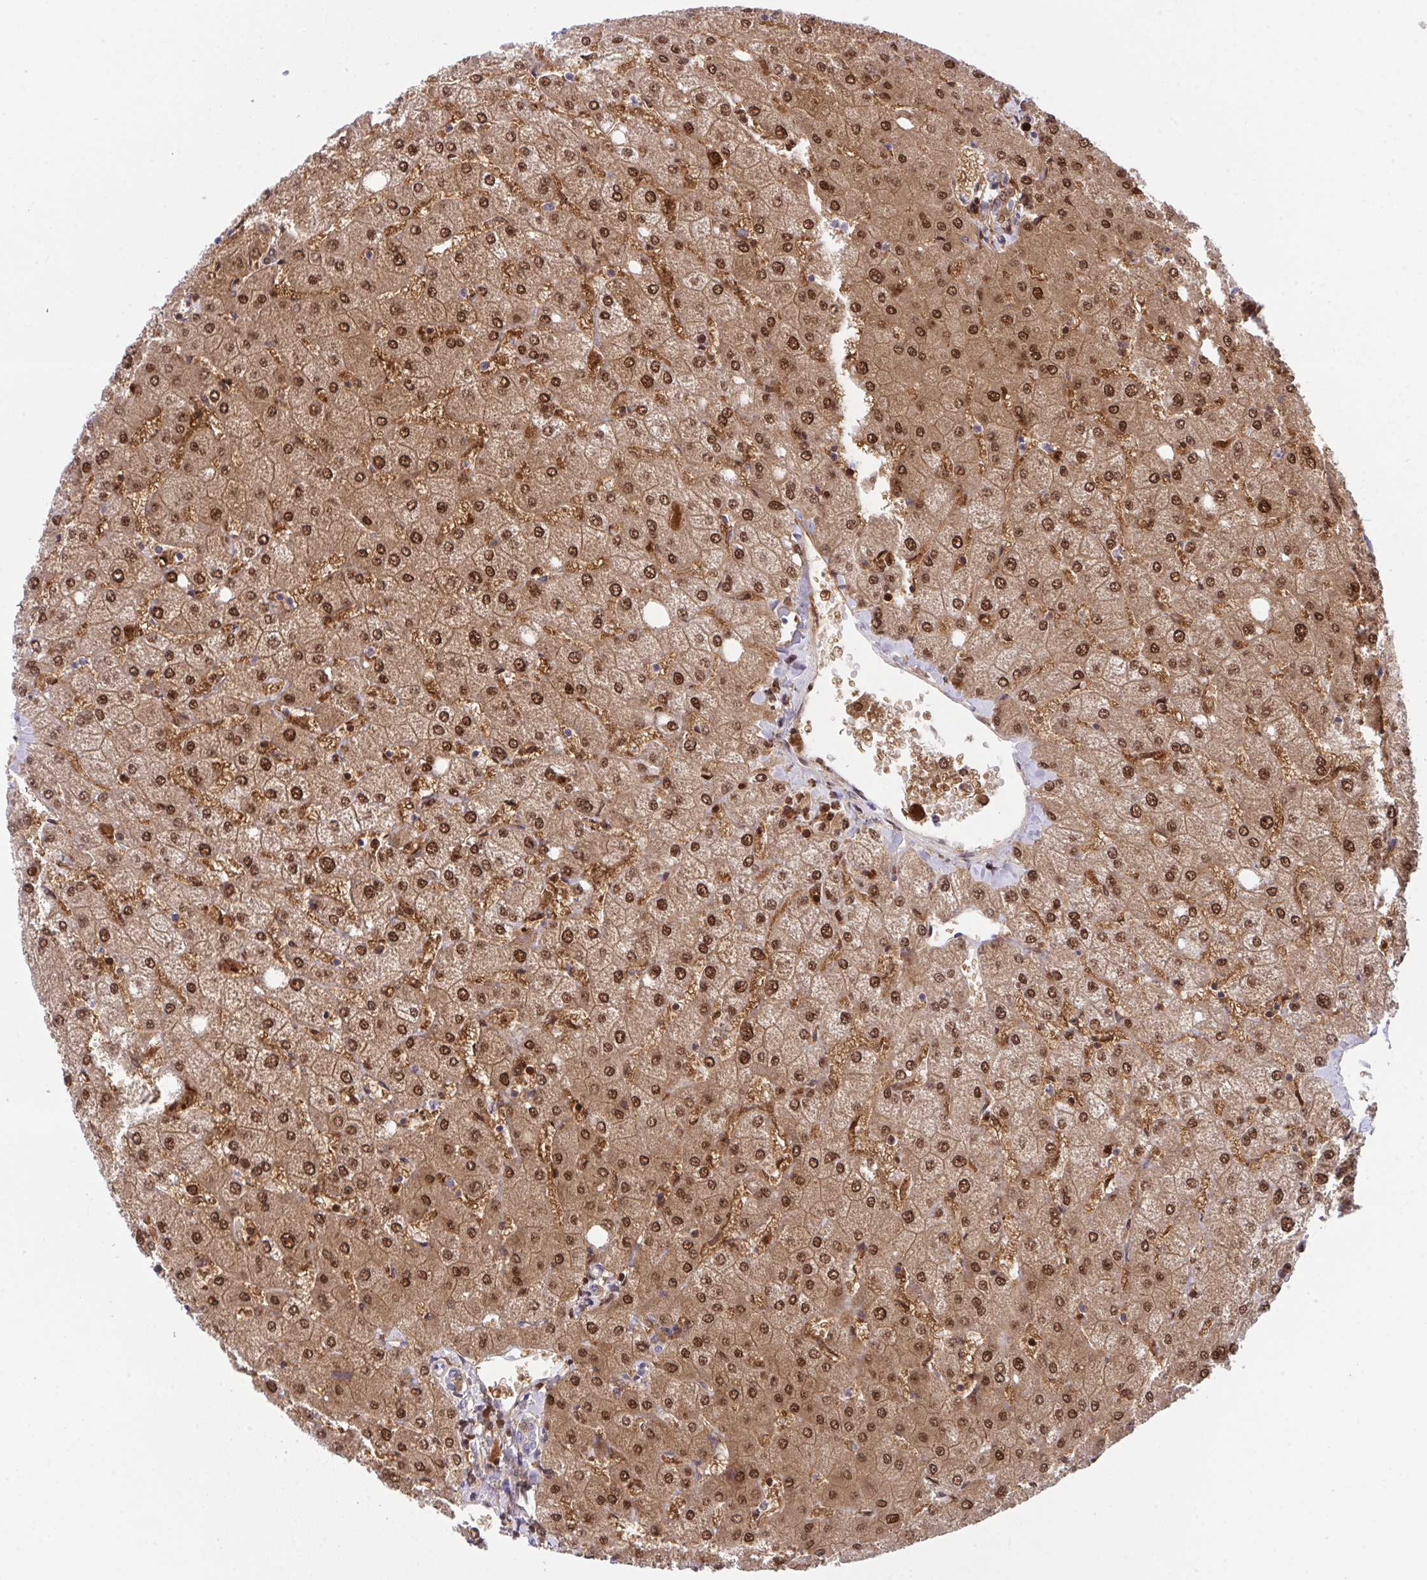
{"staining": {"intensity": "negative", "quantity": "none", "location": "none"}, "tissue": "liver", "cell_type": "Cholangiocytes", "image_type": "normal", "snomed": [{"axis": "morphology", "description": "Normal tissue, NOS"}, {"axis": "topography", "description": "Liver"}], "caption": "IHC photomicrograph of benign liver: liver stained with DAB shows no significant protein positivity in cholangiocytes.", "gene": "HOXD12", "patient": {"sex": "female", "age": 54}}